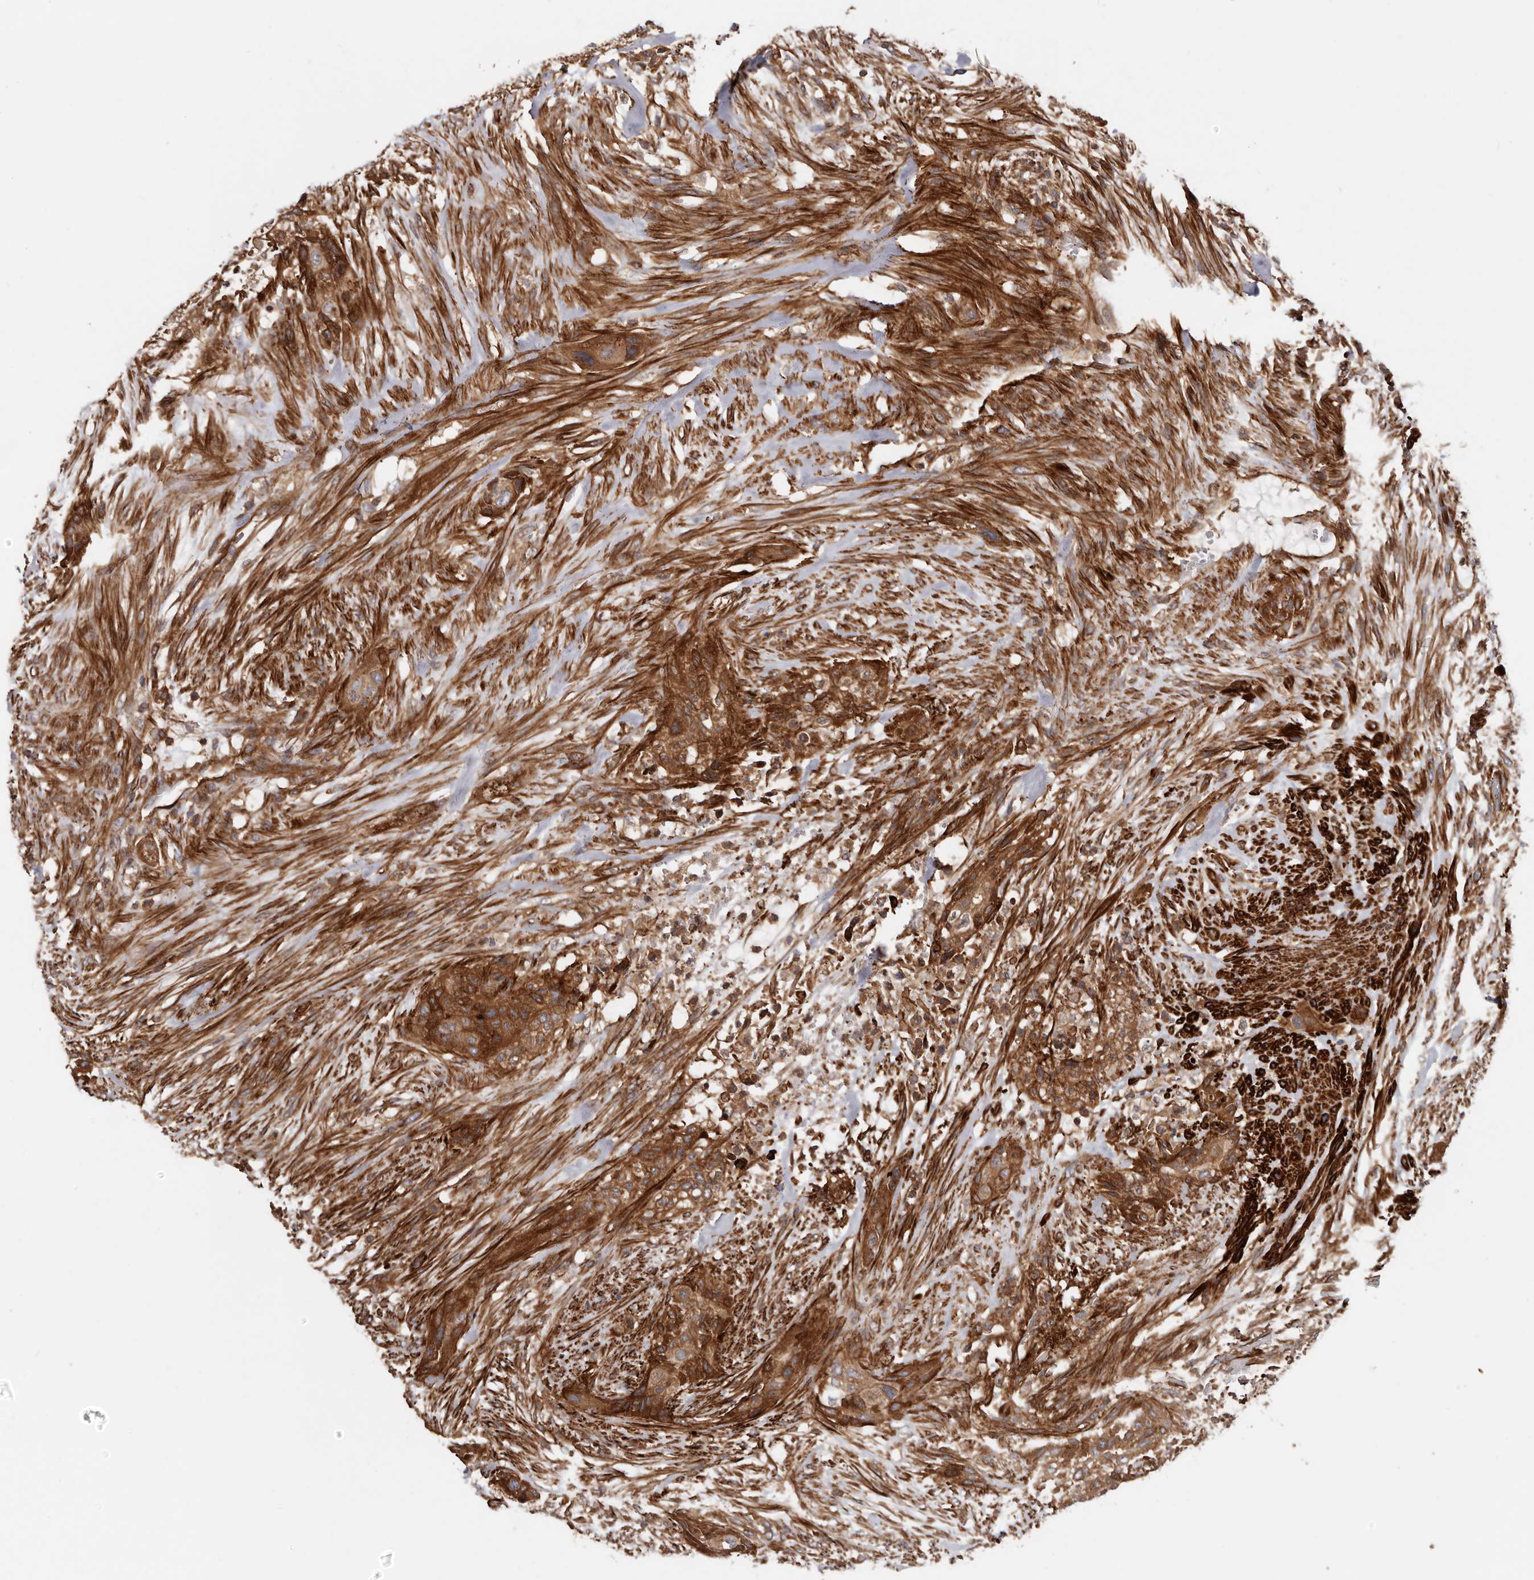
{"staining": {"intensity": "strong", "quantity": ">75%", "location": "cytoplasmic/membranous"}, "tissue": "urothelial cancer", "cell_type": "Tumor cells", "image_type": "cancer", "snomed": [{"axis": "morphology", "description": "Urothelial carcinoma, High grade"}, {"axis": "topography", "description": "Urinary bladder"}], "caption": "Protein expression analysis of human urothelial cancer reveals strong cytoplasmic/membranous expression in about >75% of tumor cells. (brown staining indicates protein expression, while blue staining denotes nuclei).", "gene": "TMC7", "patient": {"sex": "male", "age": 35}}